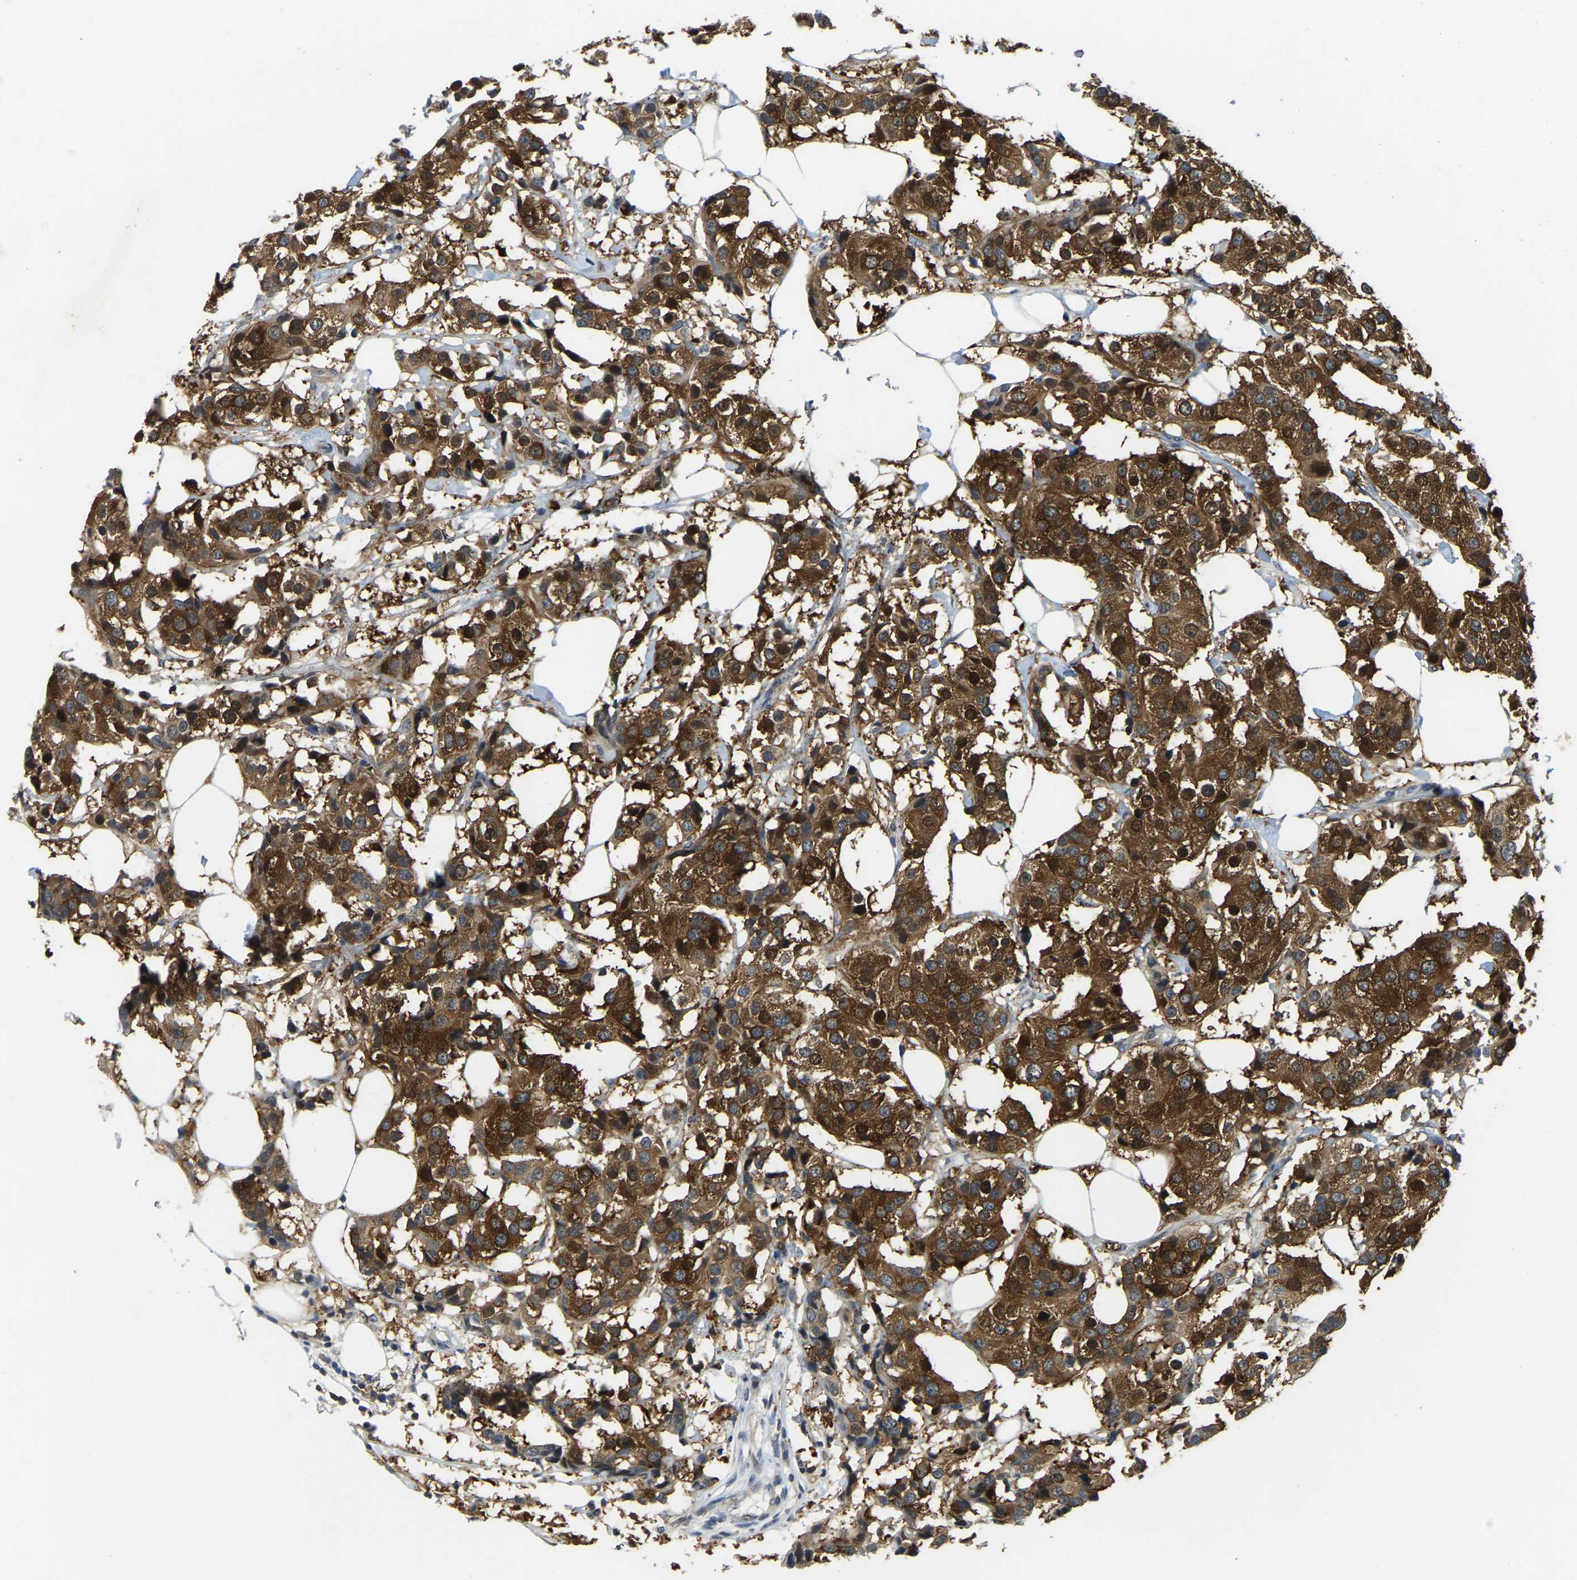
{"staining": {"intensity": "strong", "quantity": ">75%", "location": "cytoplasmic/membranous,nuclear"}, "tissue": "breast cancer", "cell_type": "Tumor cells", "image_type": "cancer", "snomed": [{"axis": "morphology", "description": "Normal tissue, NOS"}, {"axis": "morphology", "description": "Duct carcinoma"}, {"axis": "topography", "description": "Breast"}], "caption": "High-power microscopy captured an IHC micrograph of breast invasive ductal carcinoma, revealing strong cytoplasmic/membranous and nuclear expression in approximately >75% of tumor cells.", "gene": "AHNAK", "patient": {"sex": "female", "age": 39}}